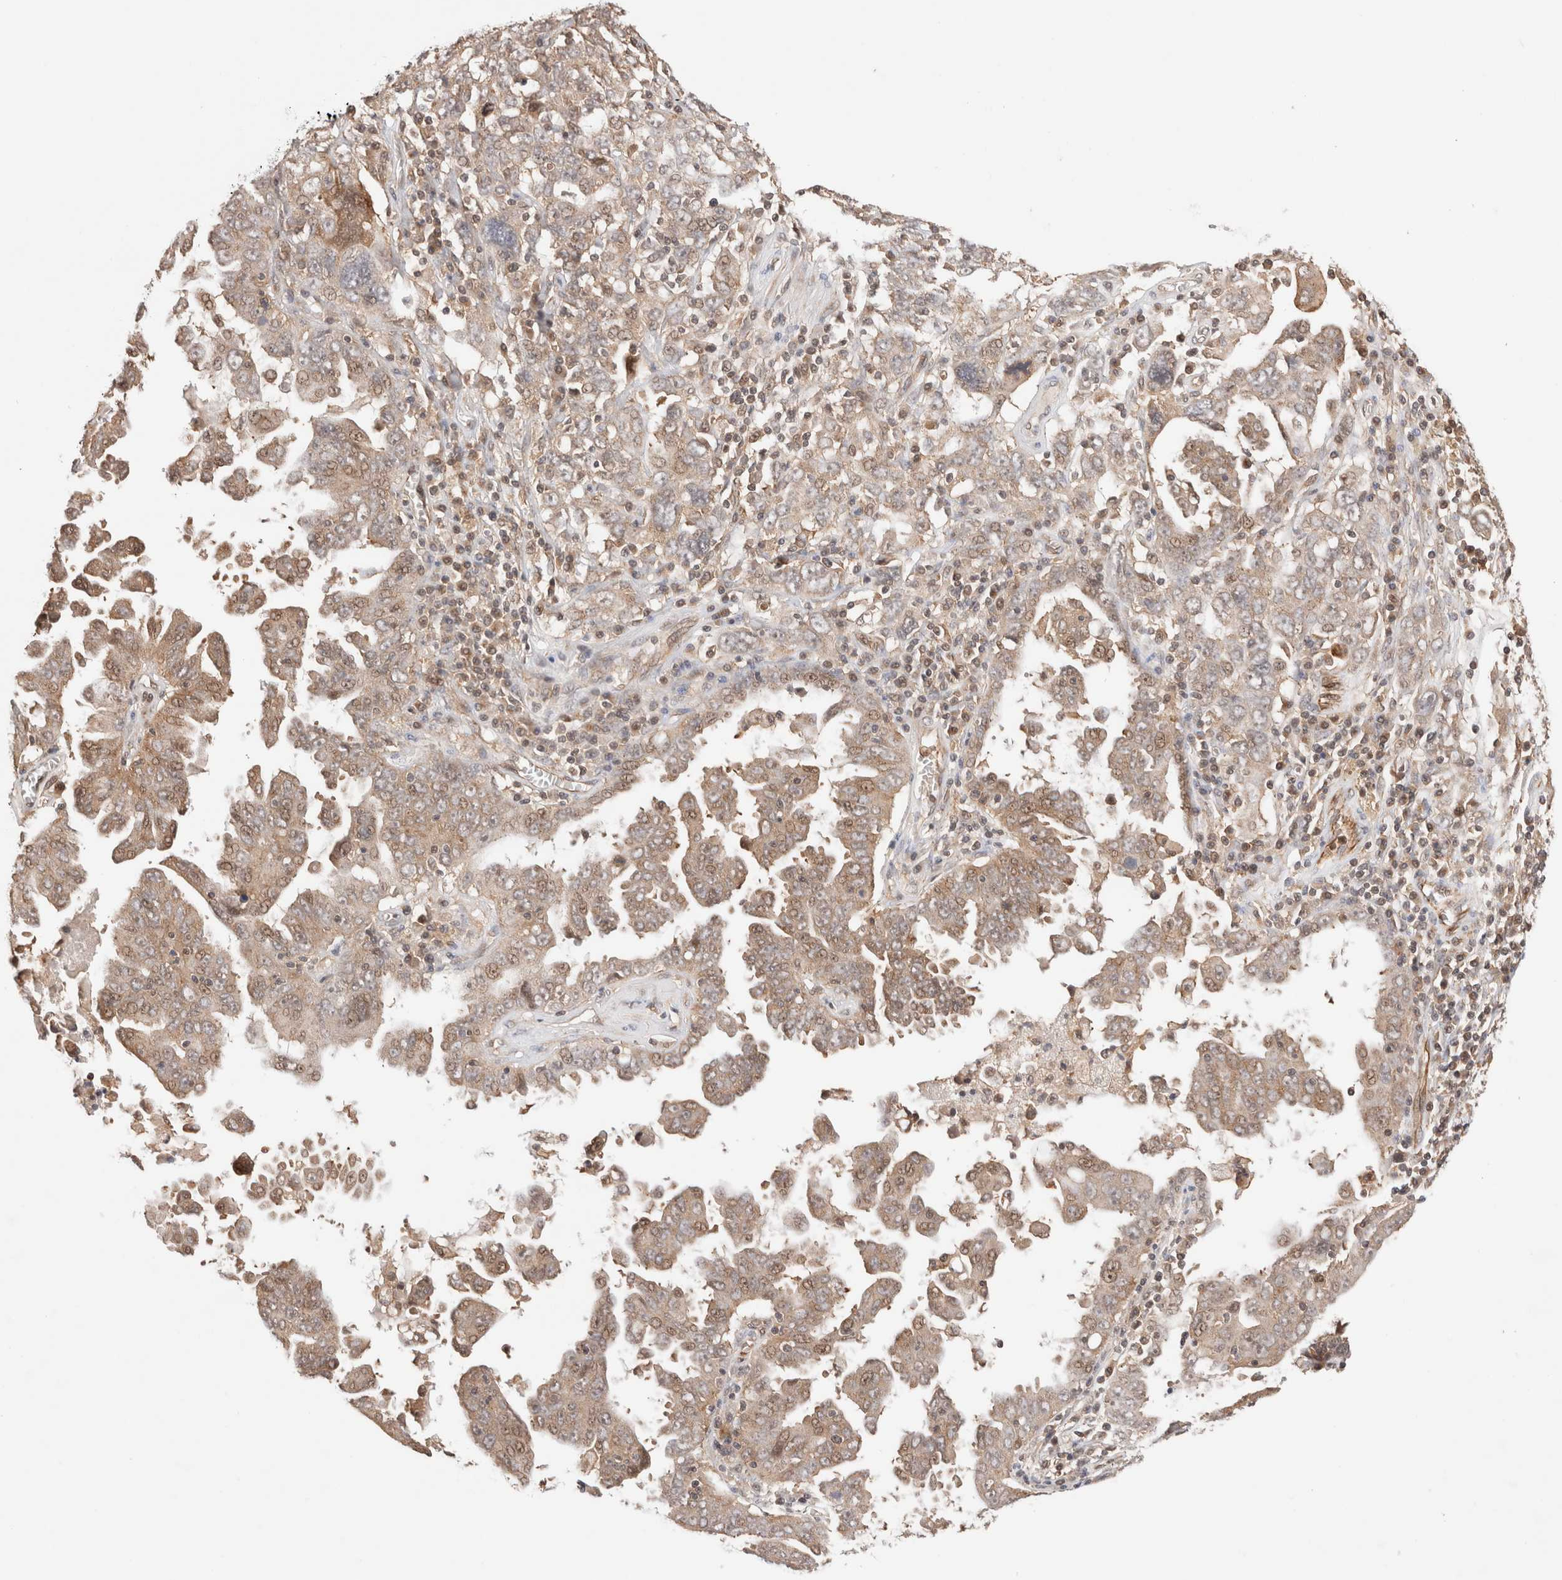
{"staining": {"intensity": "moderate", "quantity": ">75%", "location": "cytoplasmic/membranous,nuclear"}, "tissue": "ovarian cancer", "cell_type": "Tumor cells", "image_type": "cancer", "snomed": [{"axis": "morphology", "description": "Carcinoma, endometroid"}, {"axis": "topography", "description": "Ovary"}], "caption": "IHC (DAB (3,3'-diaminobenzidine)) staining of human ovarian cancer shows moderate cytoplasmic/membranous and nuclear protein expression in approximately >75% of tumor cells. The staining was performed using DAB (3,3'-diaminobenzidine) to visualize the protein expression in brown, while the nuclei were stained in blue with hematoxylin (Magnification: 20x).", "gene": "SIKE1", "patient": {"sex": "female", "age": 62}}